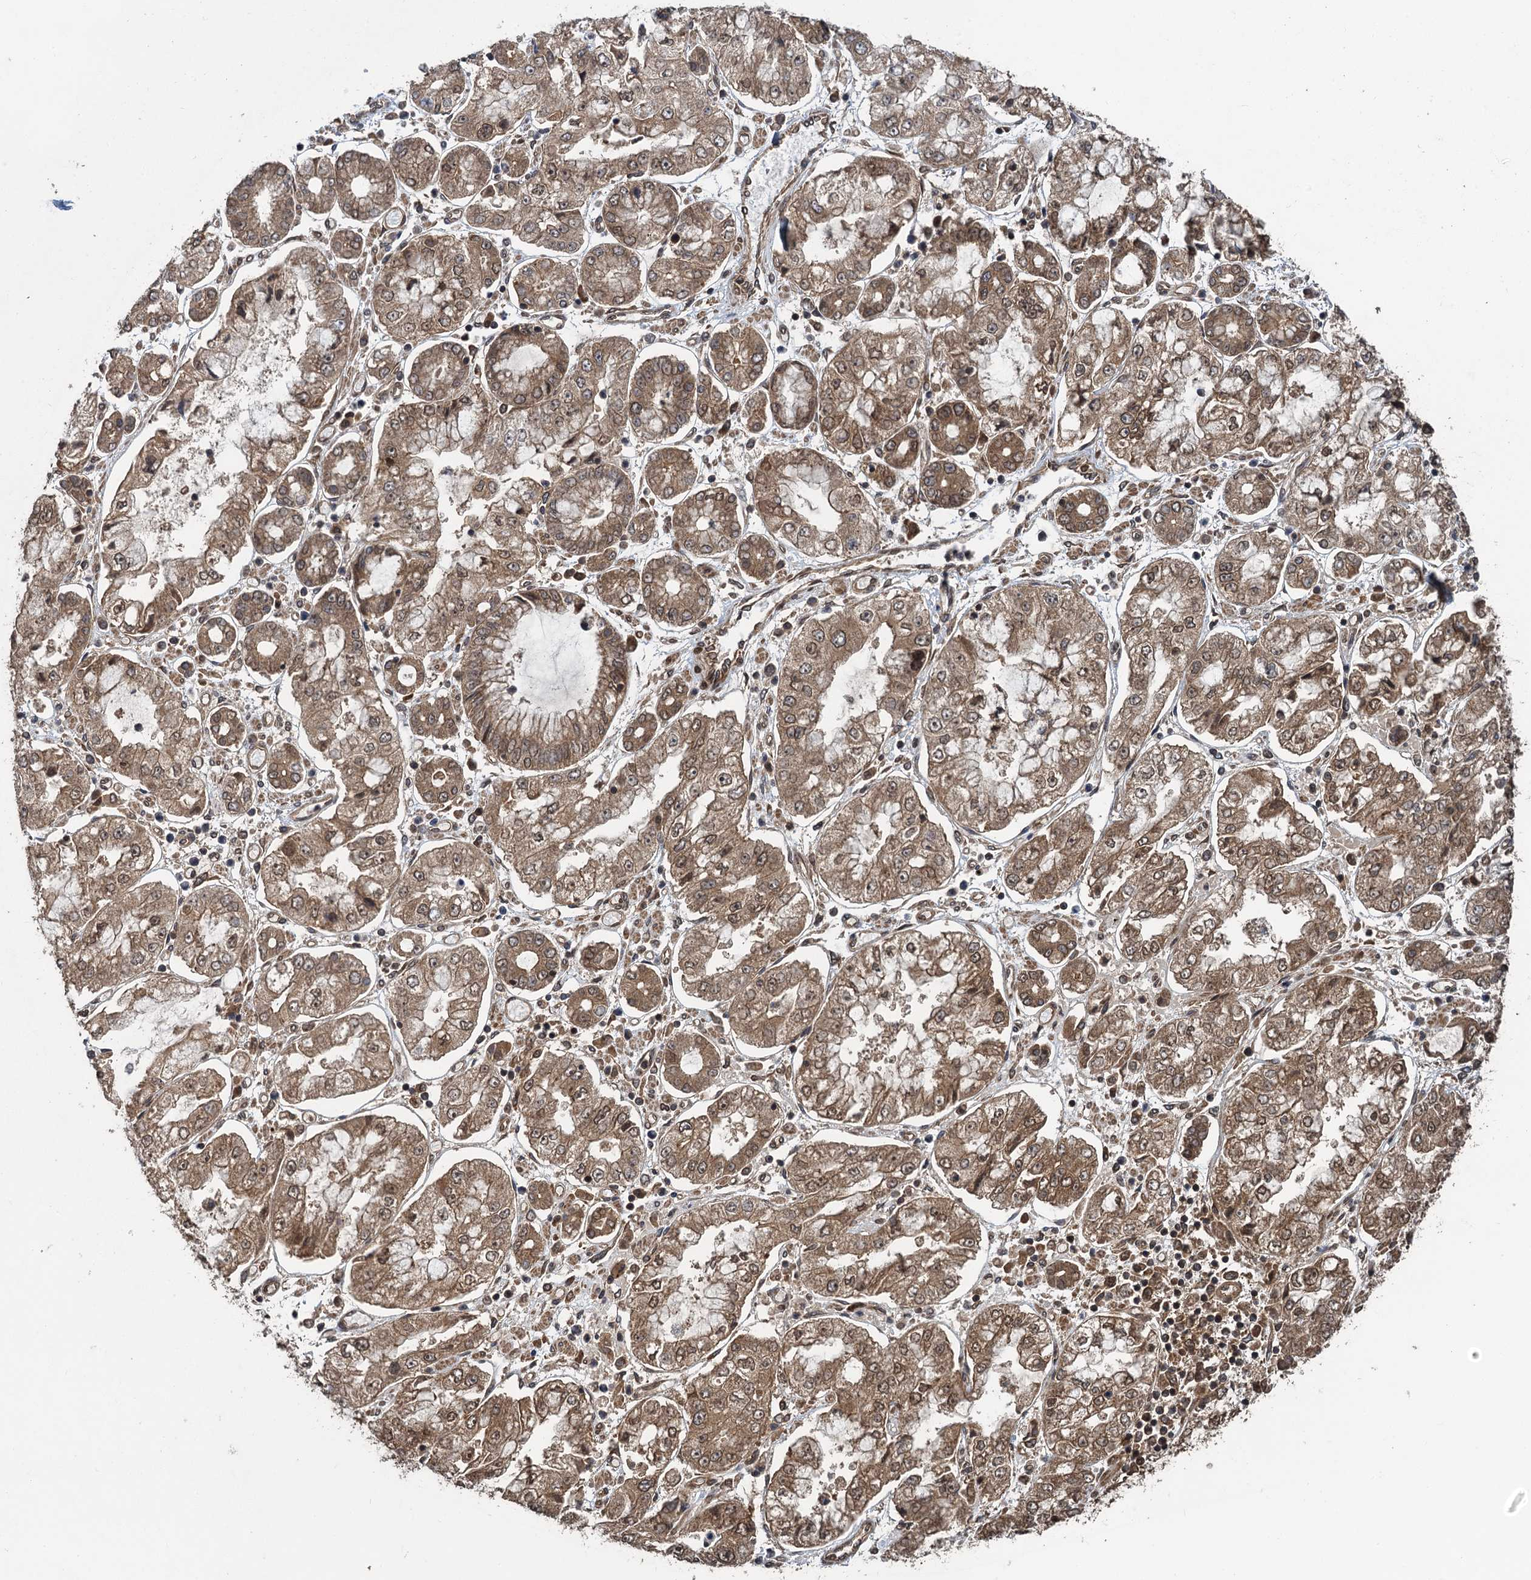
{"staining": {"intensity": "moderate", "quantity": ">75%", "location": "cytoplasmic/membranous,nuclear"}, "tissue": "stomach cancer", "cell_type": "Tumor cells", "image_type": "cancer", "snomed": [{"axis": "morphology", "description": "Adenocarcinoma, NOS"}, {"axis": "topography", "description": "Stomach"}], "caption": "Immunohistochemical staining of human adenocarcinoma (stomach) demonstrates medium levels of moderate cytoplasmic/membranous and nuclear protein staining in approximately >75% of tumor cells.", "gene": "GLE1", "patient": {"sex": "male", "age": 76}}